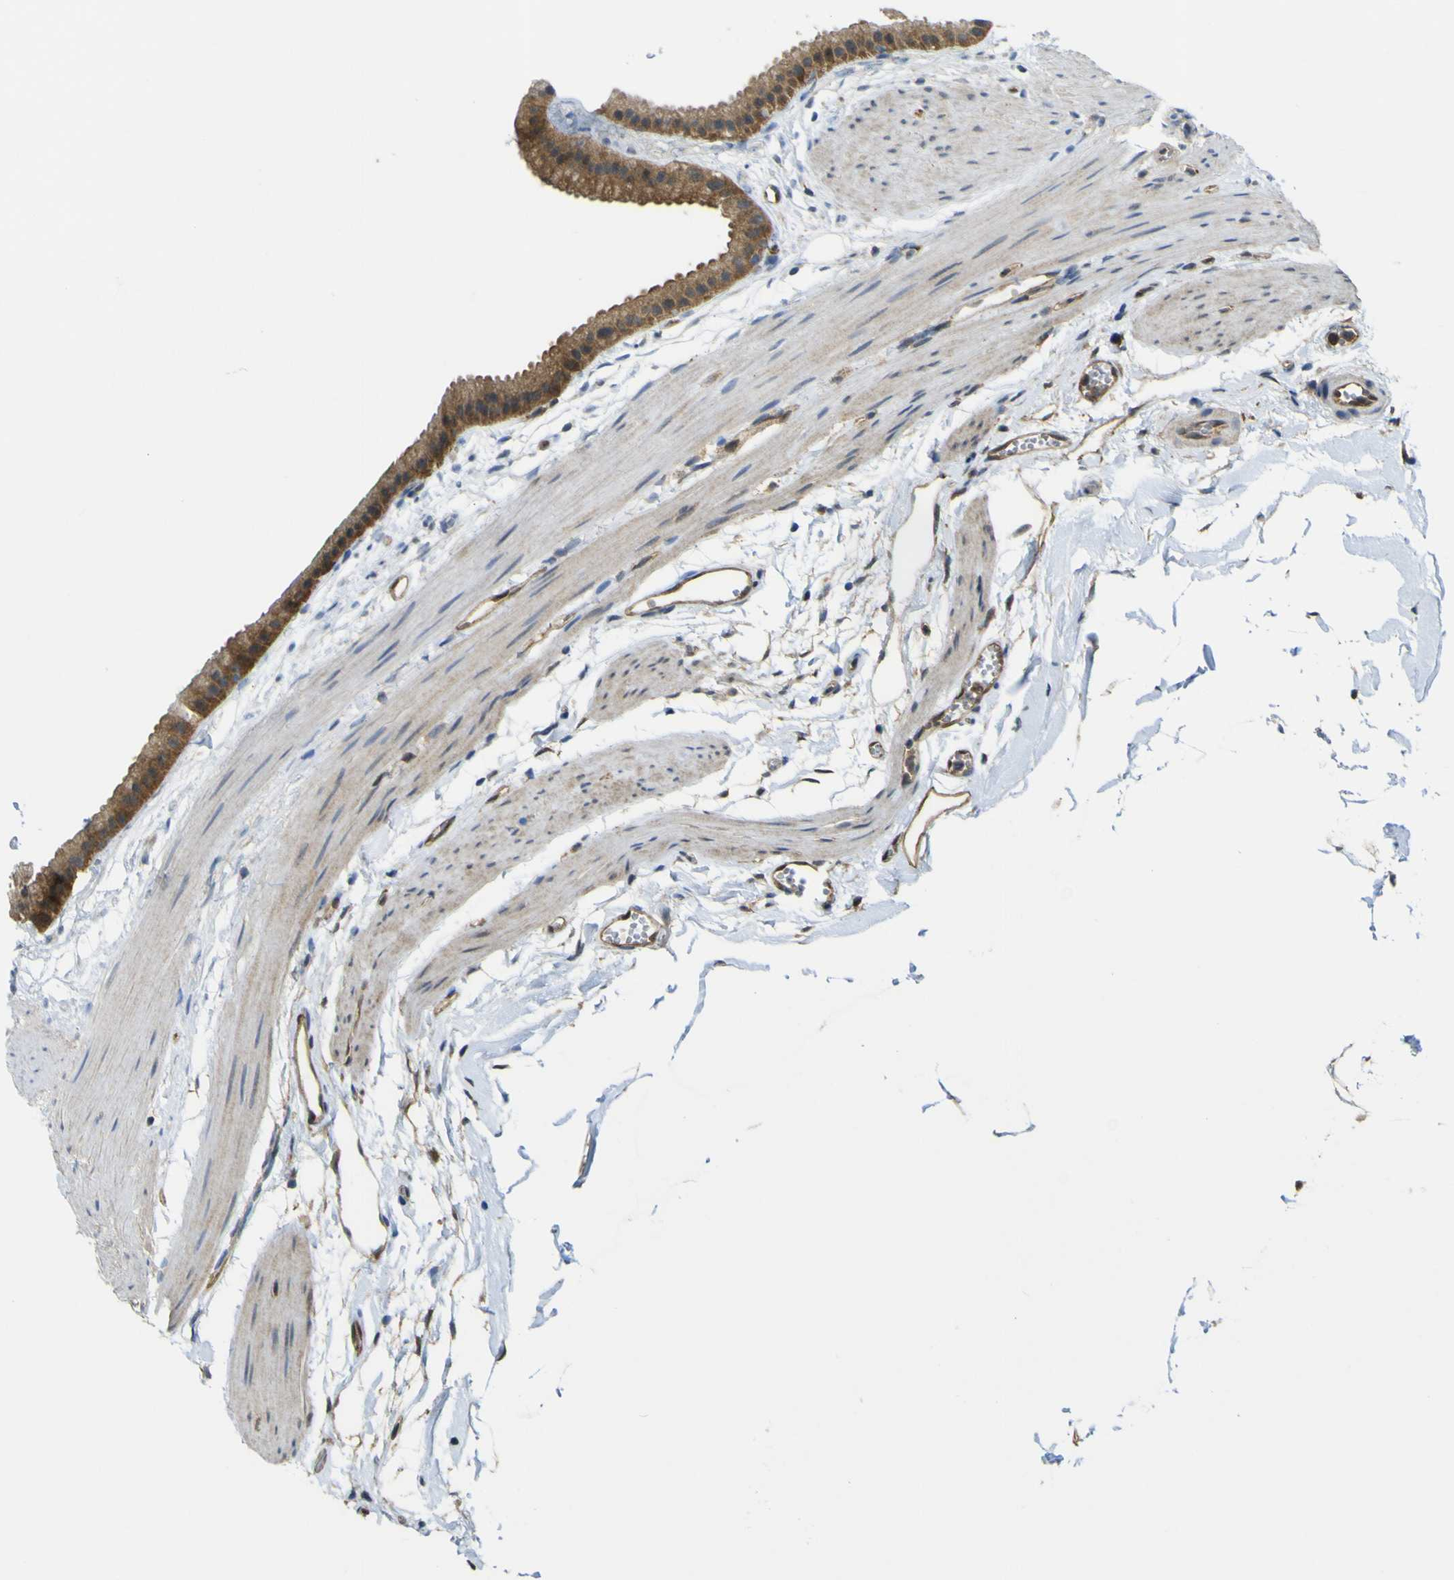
{"staining": {"intensity": "moderate", "quantity": ">75%", "location": "cytoplasmic/membranous"}, "tissue": "gallbladder", "cell_type": "Glandular cells", "image_type": "normal", "snomed": [{"axis": "morphology", "description": "Normal tissue, NOS"}, {"axis": "topography", "description": "Gallbladder"}], "caption": "IHC (DAB) staining of normal human gallbladder demonstrates moderate cytoplasmic/membranous protein positivity in approximately >75% of glandular cells. Using DAB (3,3'-diaminobenzidine) (brown) and hematoxylin (blue) stains, captured at high magnification using brightfield microscopy.", "gene": "YWHAG", "patient": {"sex": "female", "age": 64}}